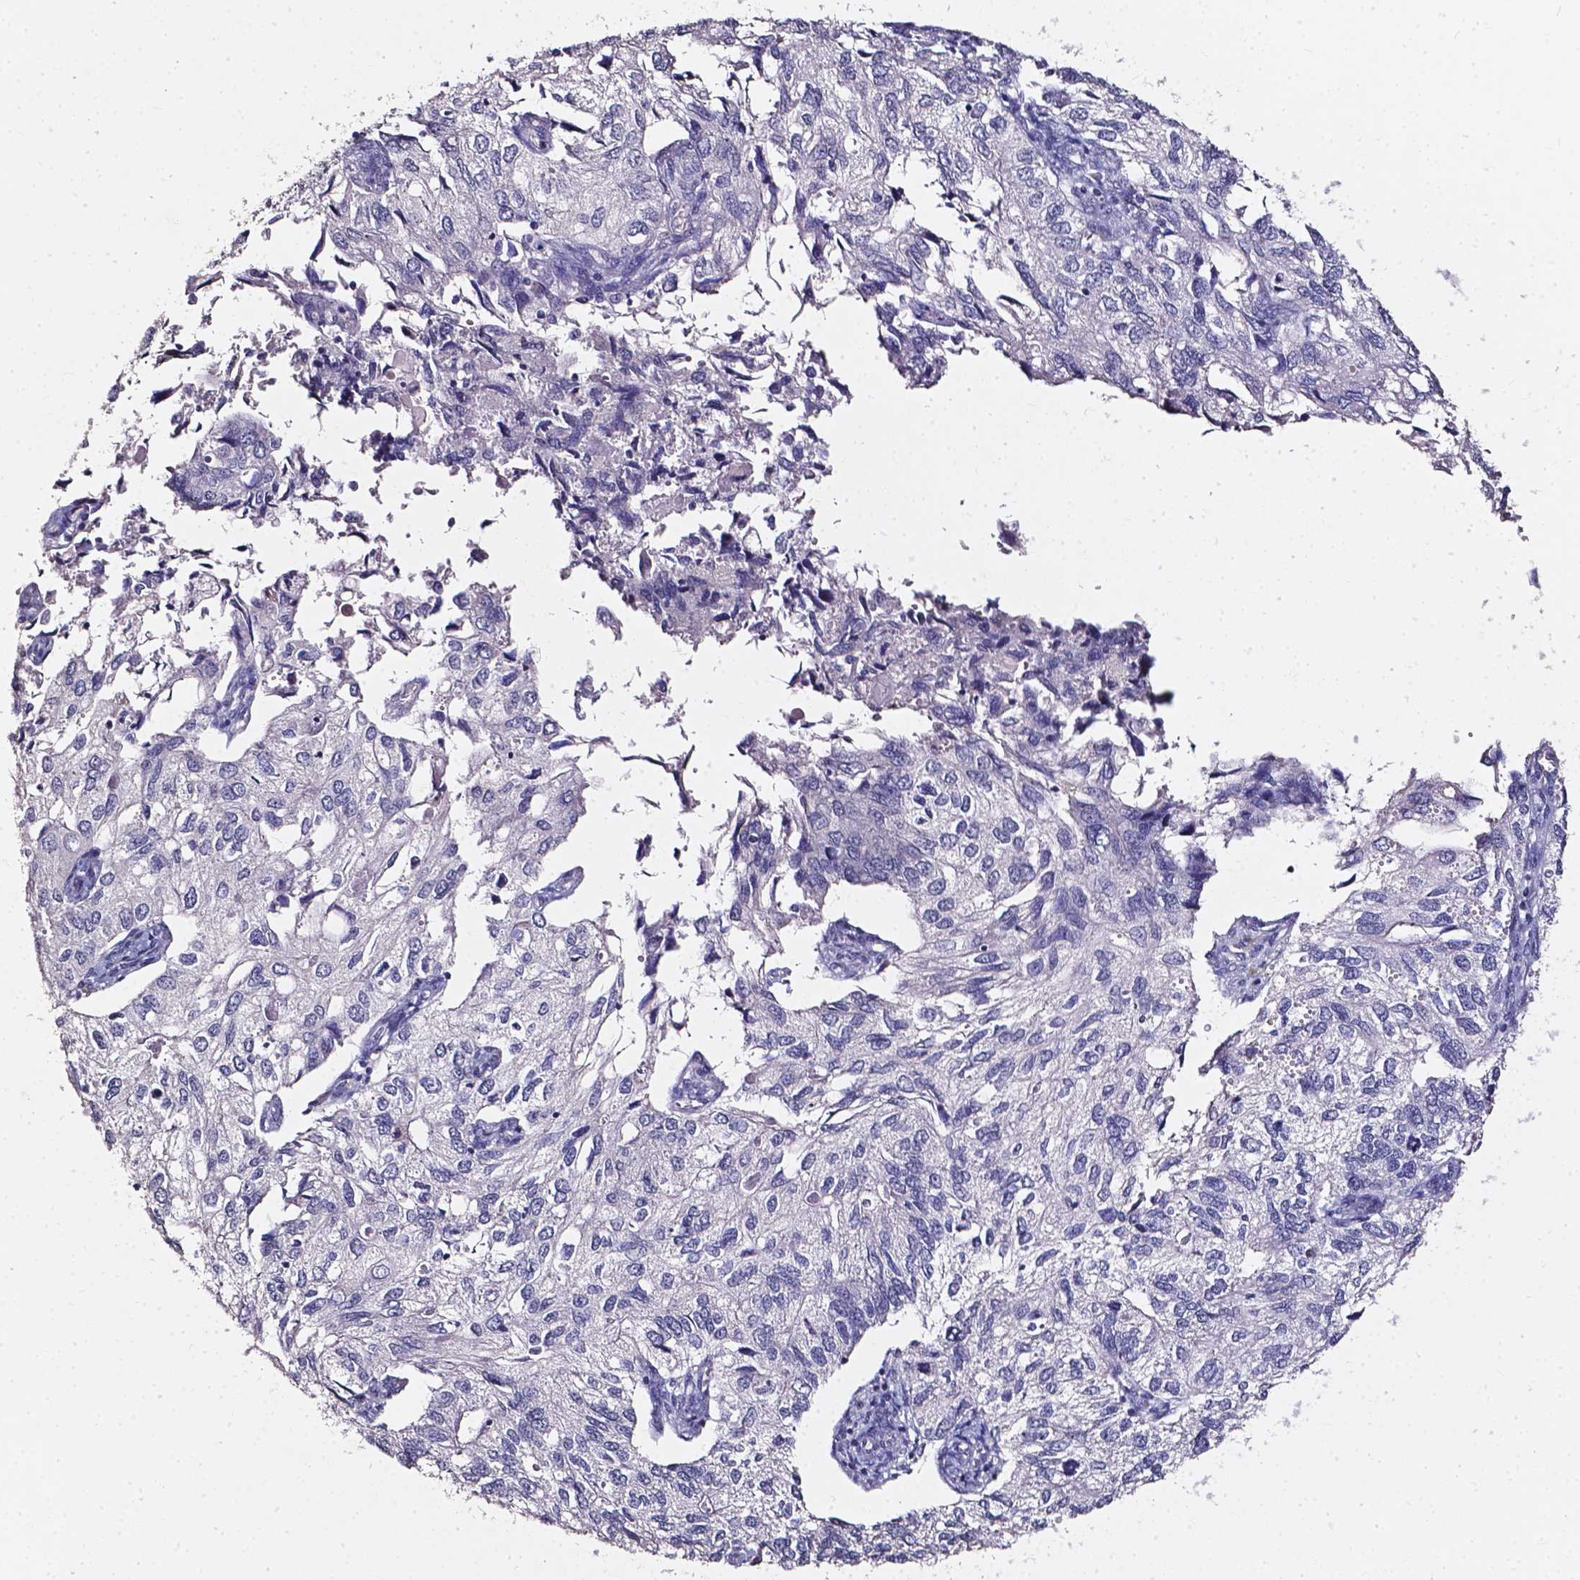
{"staining": {"intensity": "negative", "quantity": "none", "location": "none"}, "tissue": "endometrial cancer", "cell_type": "Tumor cells", "image_type": "cancer", "snomed": [{"axis": "morphology", "description": "Carcinoma, NOS"}, {"axis": "topography", "description": "Uterus"}], "caption": "Immunohistochemical staining of endometrial cancer shows no significant positivity in tumor cells.", "gene": "AKR1B10", "patient": {"sex": "female", "age": 76}}